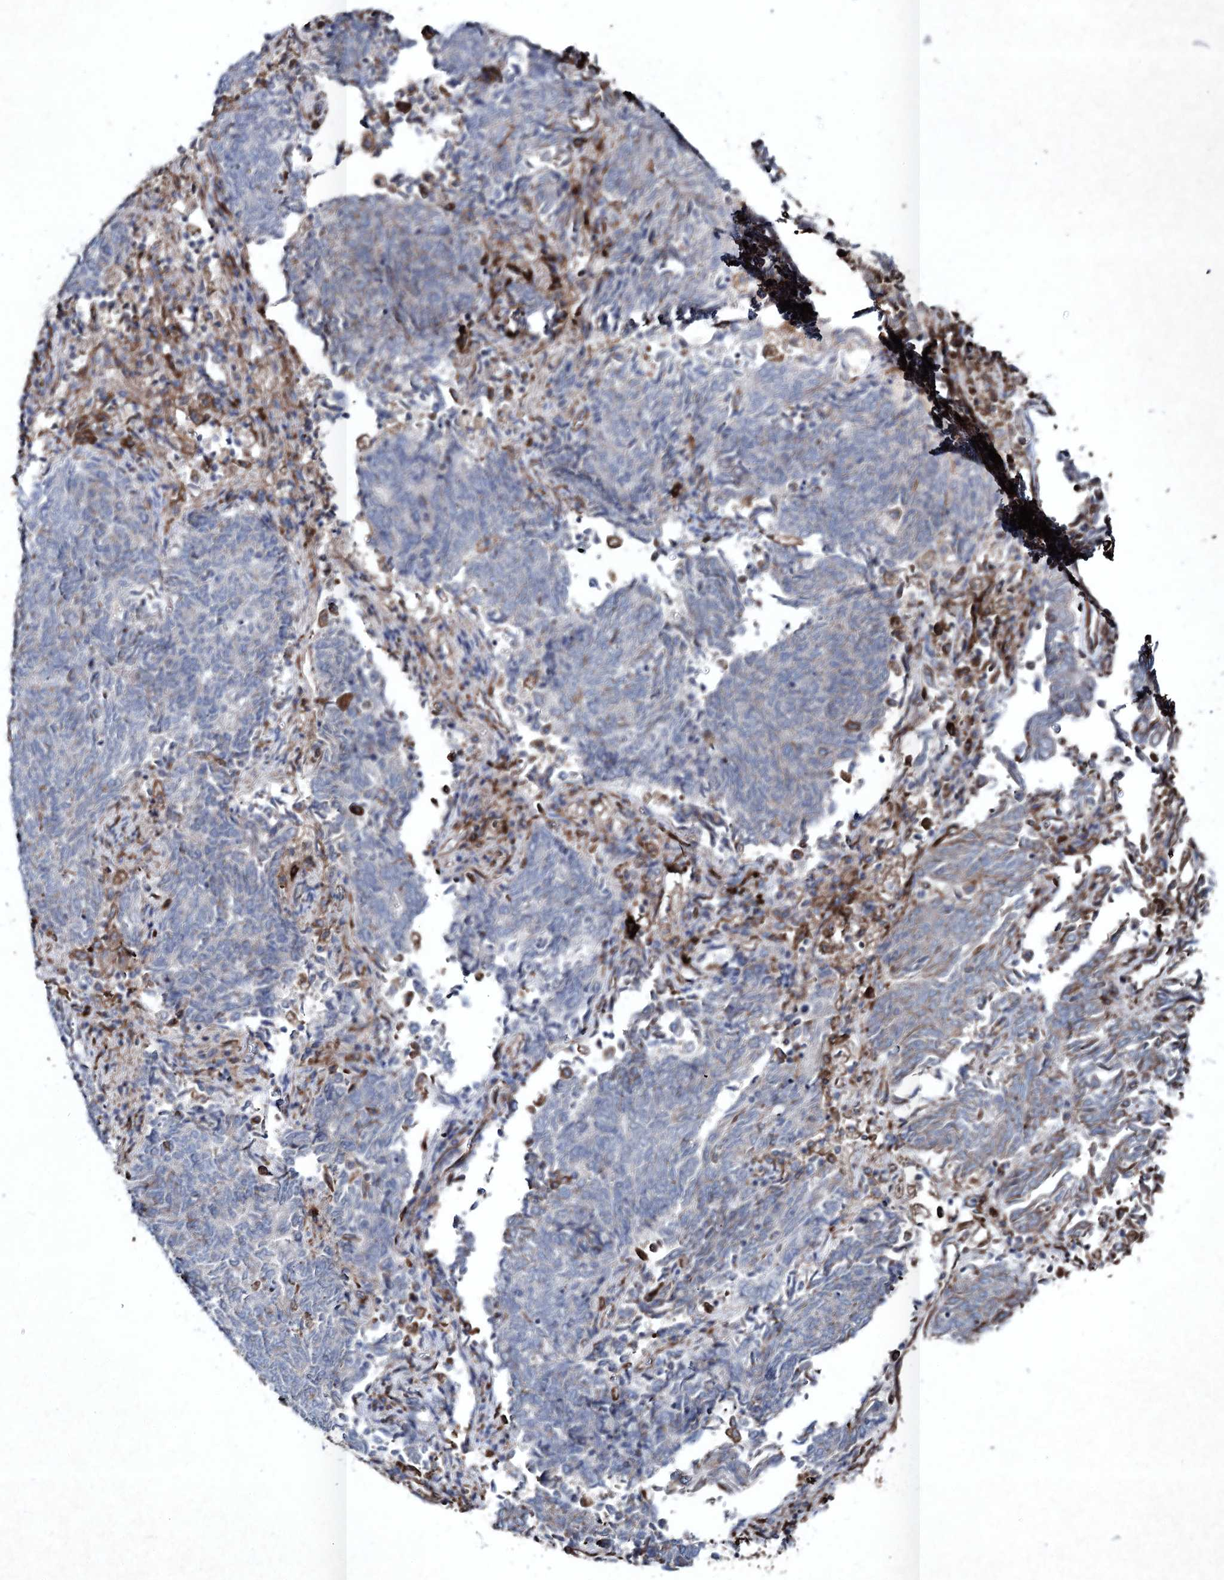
{"staining": {"intensity": "negative", "quantity": "none", "location": "none"}, "tissue": "endometrial cancer", "cell_type": "Tumor cells", "image_type": "cancer", "snomed": [{"axis": "morphology", "description": "Adenocarcinoma, NOS"}, {"axis": "topography", "description": "Endometrium"}], "caption": "DAB immunohistochemical staining of endometrial cancer reveals no significant staining in tumor cells.", "gene": "CLEC4M", "patient": {"sex": "female", "age": 80}}